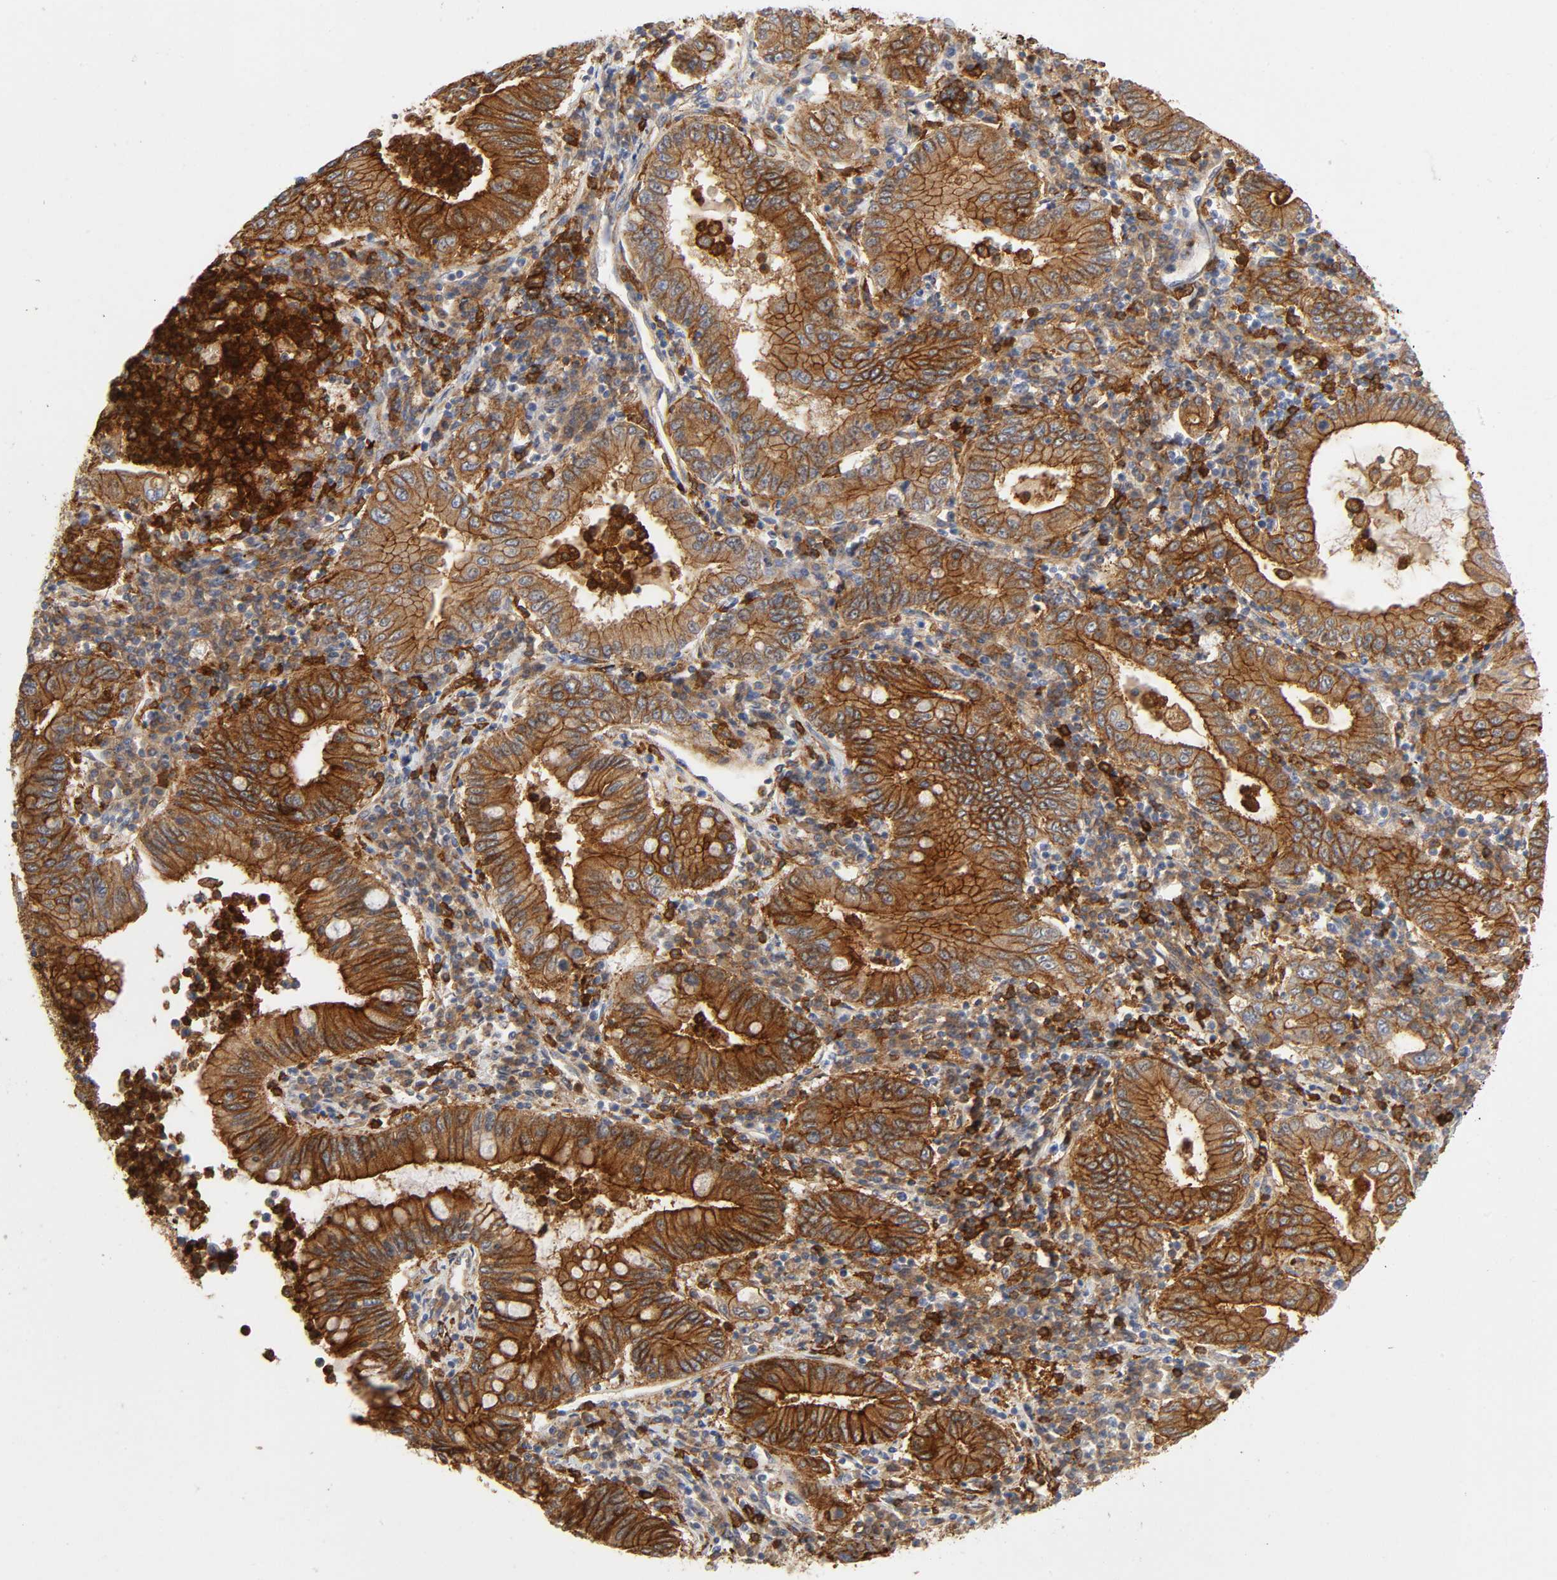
{"staining": {"intensity": "strong", "quantity": ">75%", "location": "cytoplasmic/membranous"}, "tissue": "stomach cancer", "cell_type": "Tumor cells", "image_type": "cancer", "snomed": [{"axis": "morphology", "description": "Normal tissue, NOS"}, {"axis": "morphology", "description": "Adenocarcinoma, NOS"}, {"axis": "topography", "description": "Esophagus"}, {"axis": "topography", "description": "Stomach, upper"}, {"axis": "topography", "description": "Peripheral nerve tissue"}], "caption": "Tumor cells display strong cytoplasmic/membranous positivity in about >75% of cells in stomach adenocarcinoma.", "gene": "LYN", "patient": {"sex": "male", "age": 62}}